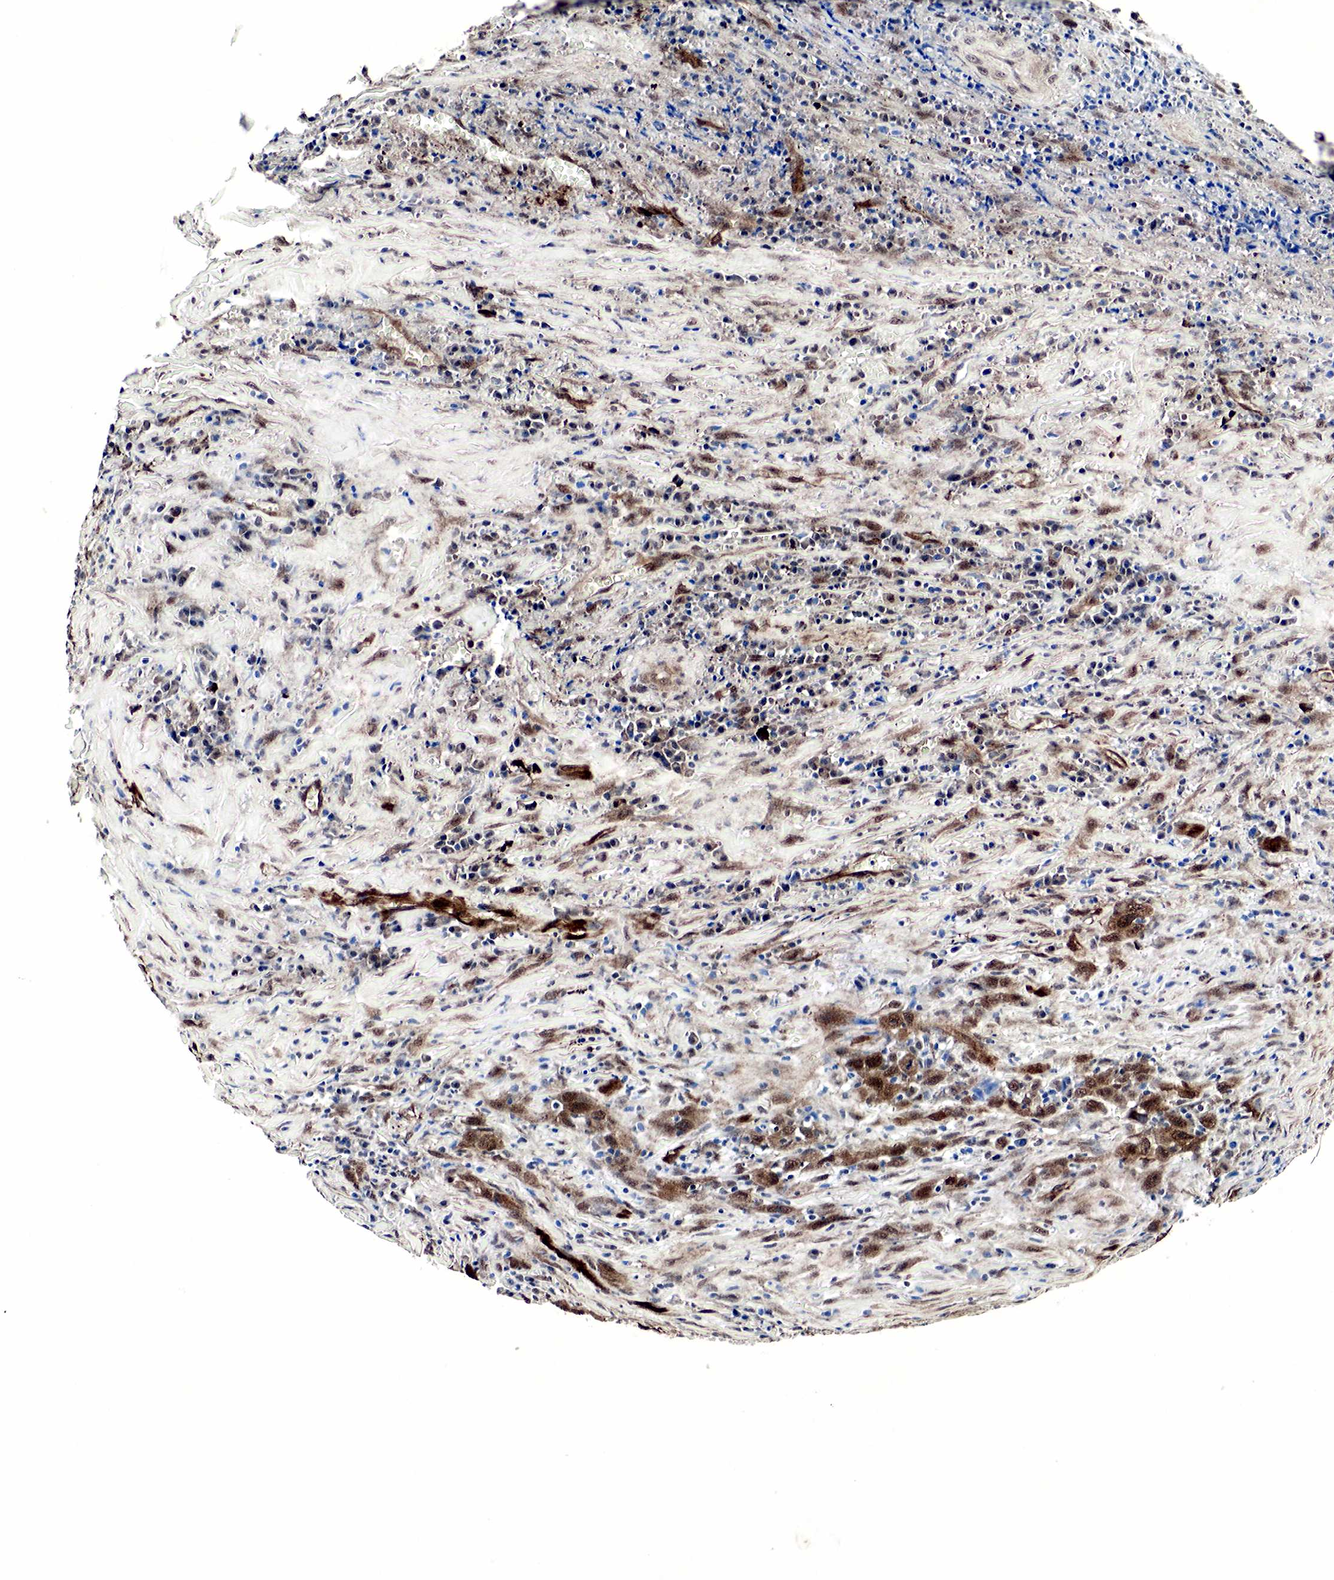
{"staining": {"intensity": "strong", "quantity": ">75%", "location": "cytoplasmic/membranous,nuclear"}, "tissue": "head and neck cancer", "cell_type": "Tumor cells", "image_type": "cancer", "snomed": [{"axis": "morphology", "description": "Squamous cell carcinoma, NOS"}, {"axis": "topography", "description": "Oral tissue"}, {"axis": "topography", "description": "Head-Neck"}], "caption": "Protein expression analysis of squamous cell carcinoma (head and neck) displays strong cytoplasmic/membranous and nuclear positivity in approximately >75% of tumor cells.", "gene": "SPIN1", "patient": {"sex": "female", "age": 82}}